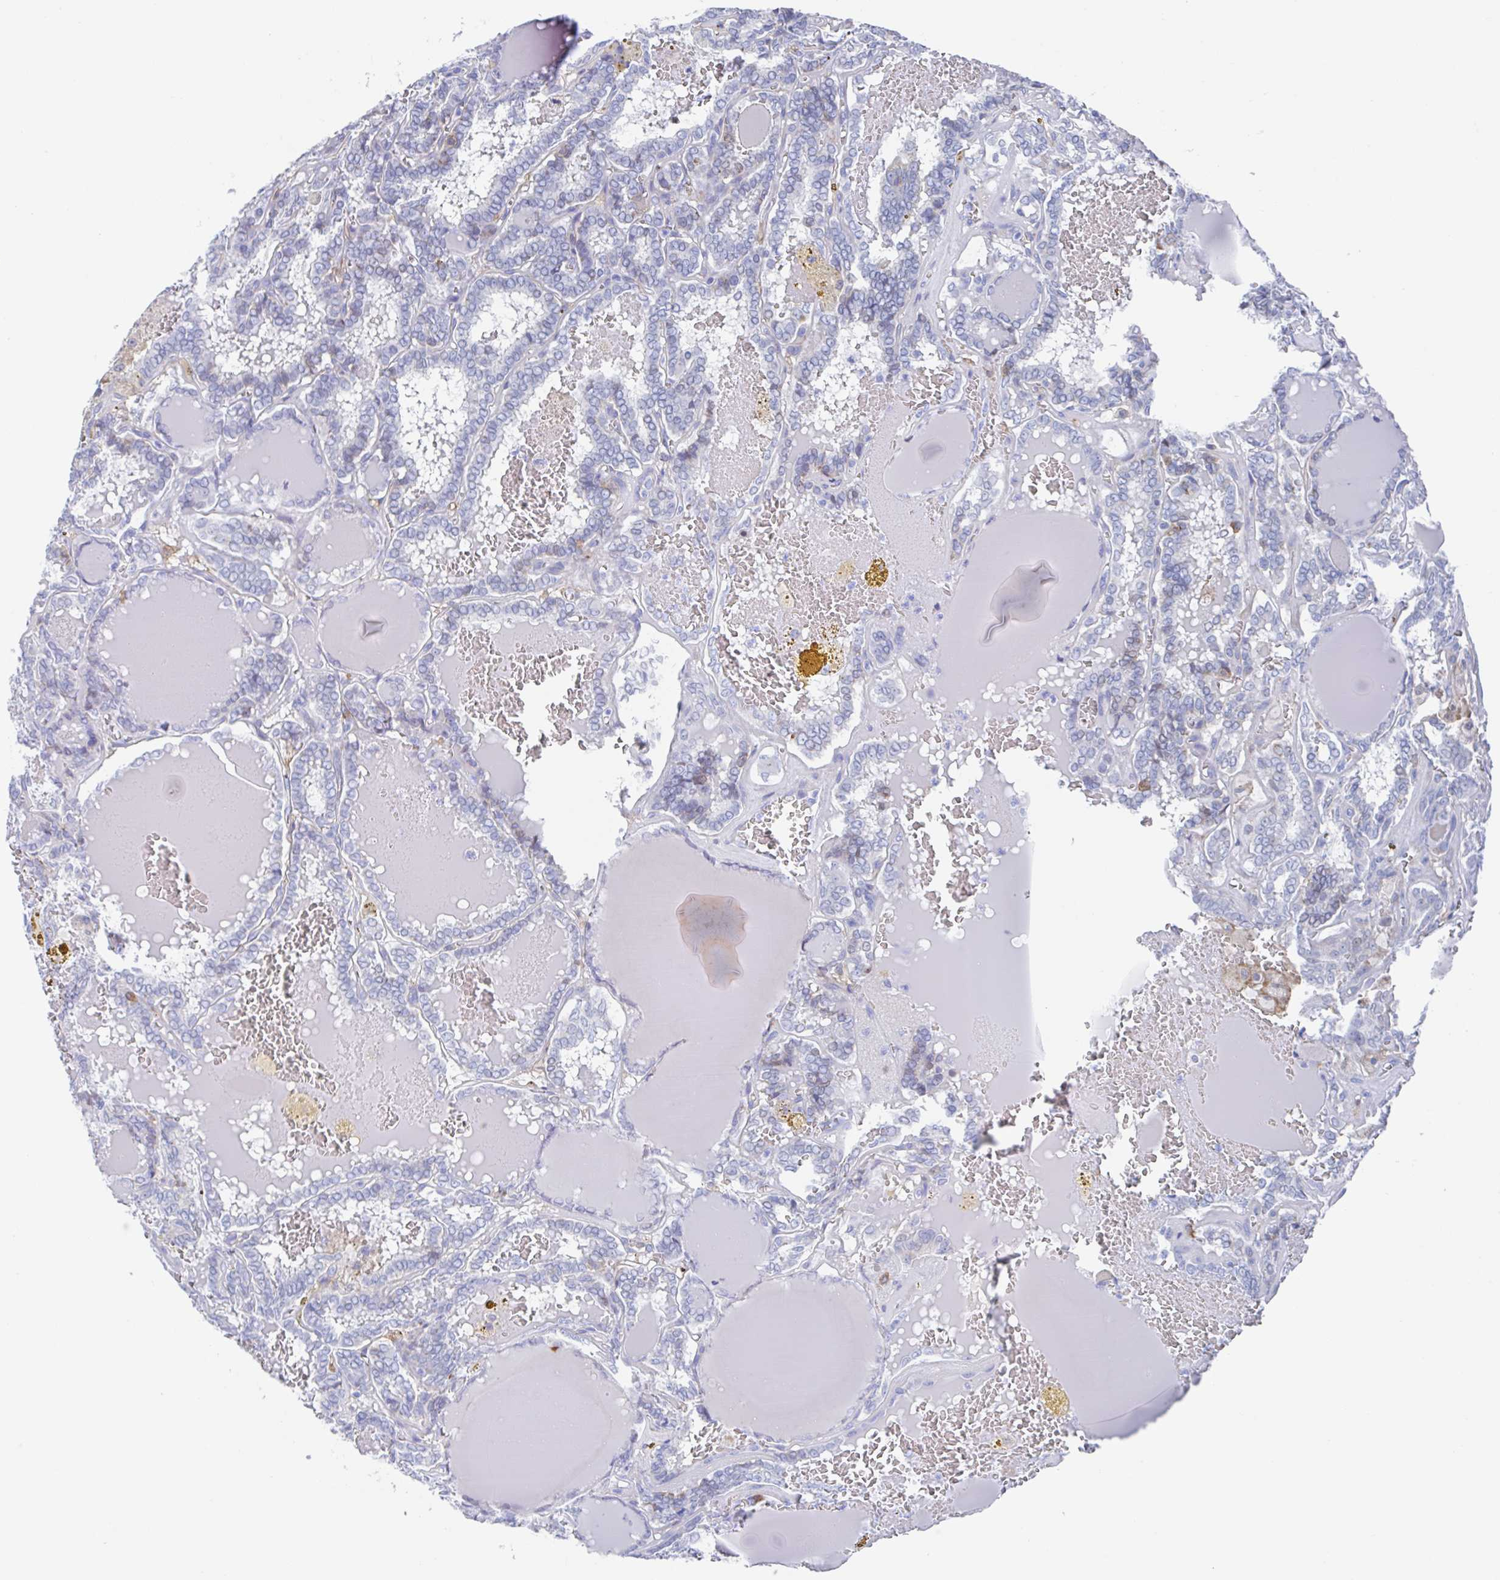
{"staining": {"intensity": "negative", "quantity": "none", "location": "none"}, "tissue": "thyroid cancer", "cell_type": "Tumor cells", "image_type": "cancer", "snomed": [{"axis": "morphology", "description": "Papillary adenocarcinoma, NOS"}, {"axis": "topography", "description": "Thyroid gland"}], "caption": "Immunohistochemistry (IHC) of human thyroid cancer exhibits no expression in tumor cells. (DAB (3,3'-diaminobenzidine) IHC with hematoxylin counter stain).", "gene": "FCGR3A", "patient": {"sex": "female", "age": 72}}